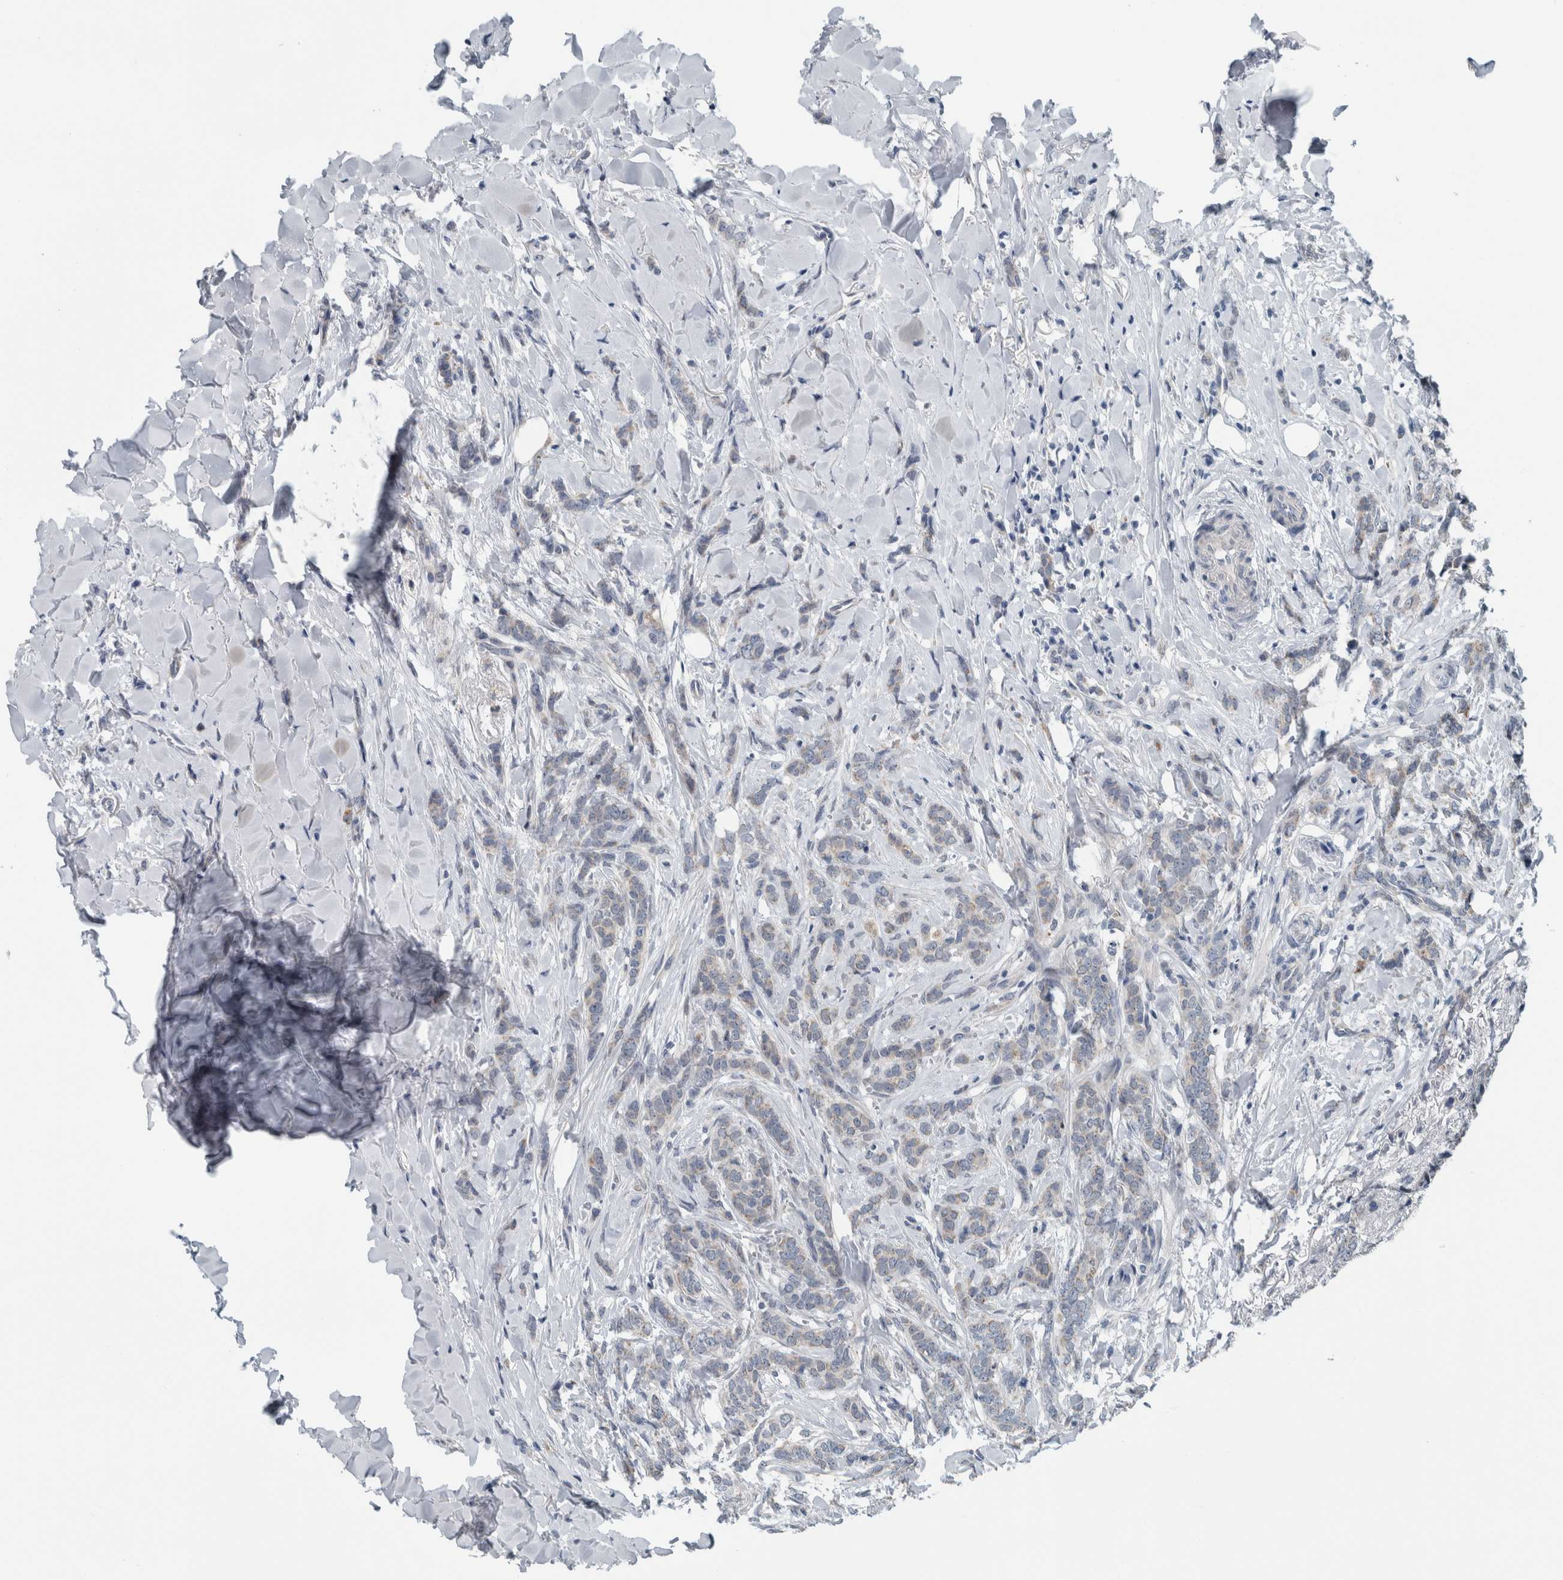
{"staining": {"intensity": "negative", "quantity": "none", "location": "none"}, "tissue": "breast cancer", "cell_type": "Tumor cells", "image_type": "cancer", "snomed": [{"axis": "morphology", "description": "Lobular carcinoma"}, {"axis": "topography", "description": "Skin"}, {"axis": "topography", "description": "Breast"}], "caption": "This is an immunohistochemistry photomicrograph of breast cancer. There is no staining in tumor cells.", "gene": "GBA2", "patient": {"sex": "female", "age": 46}}